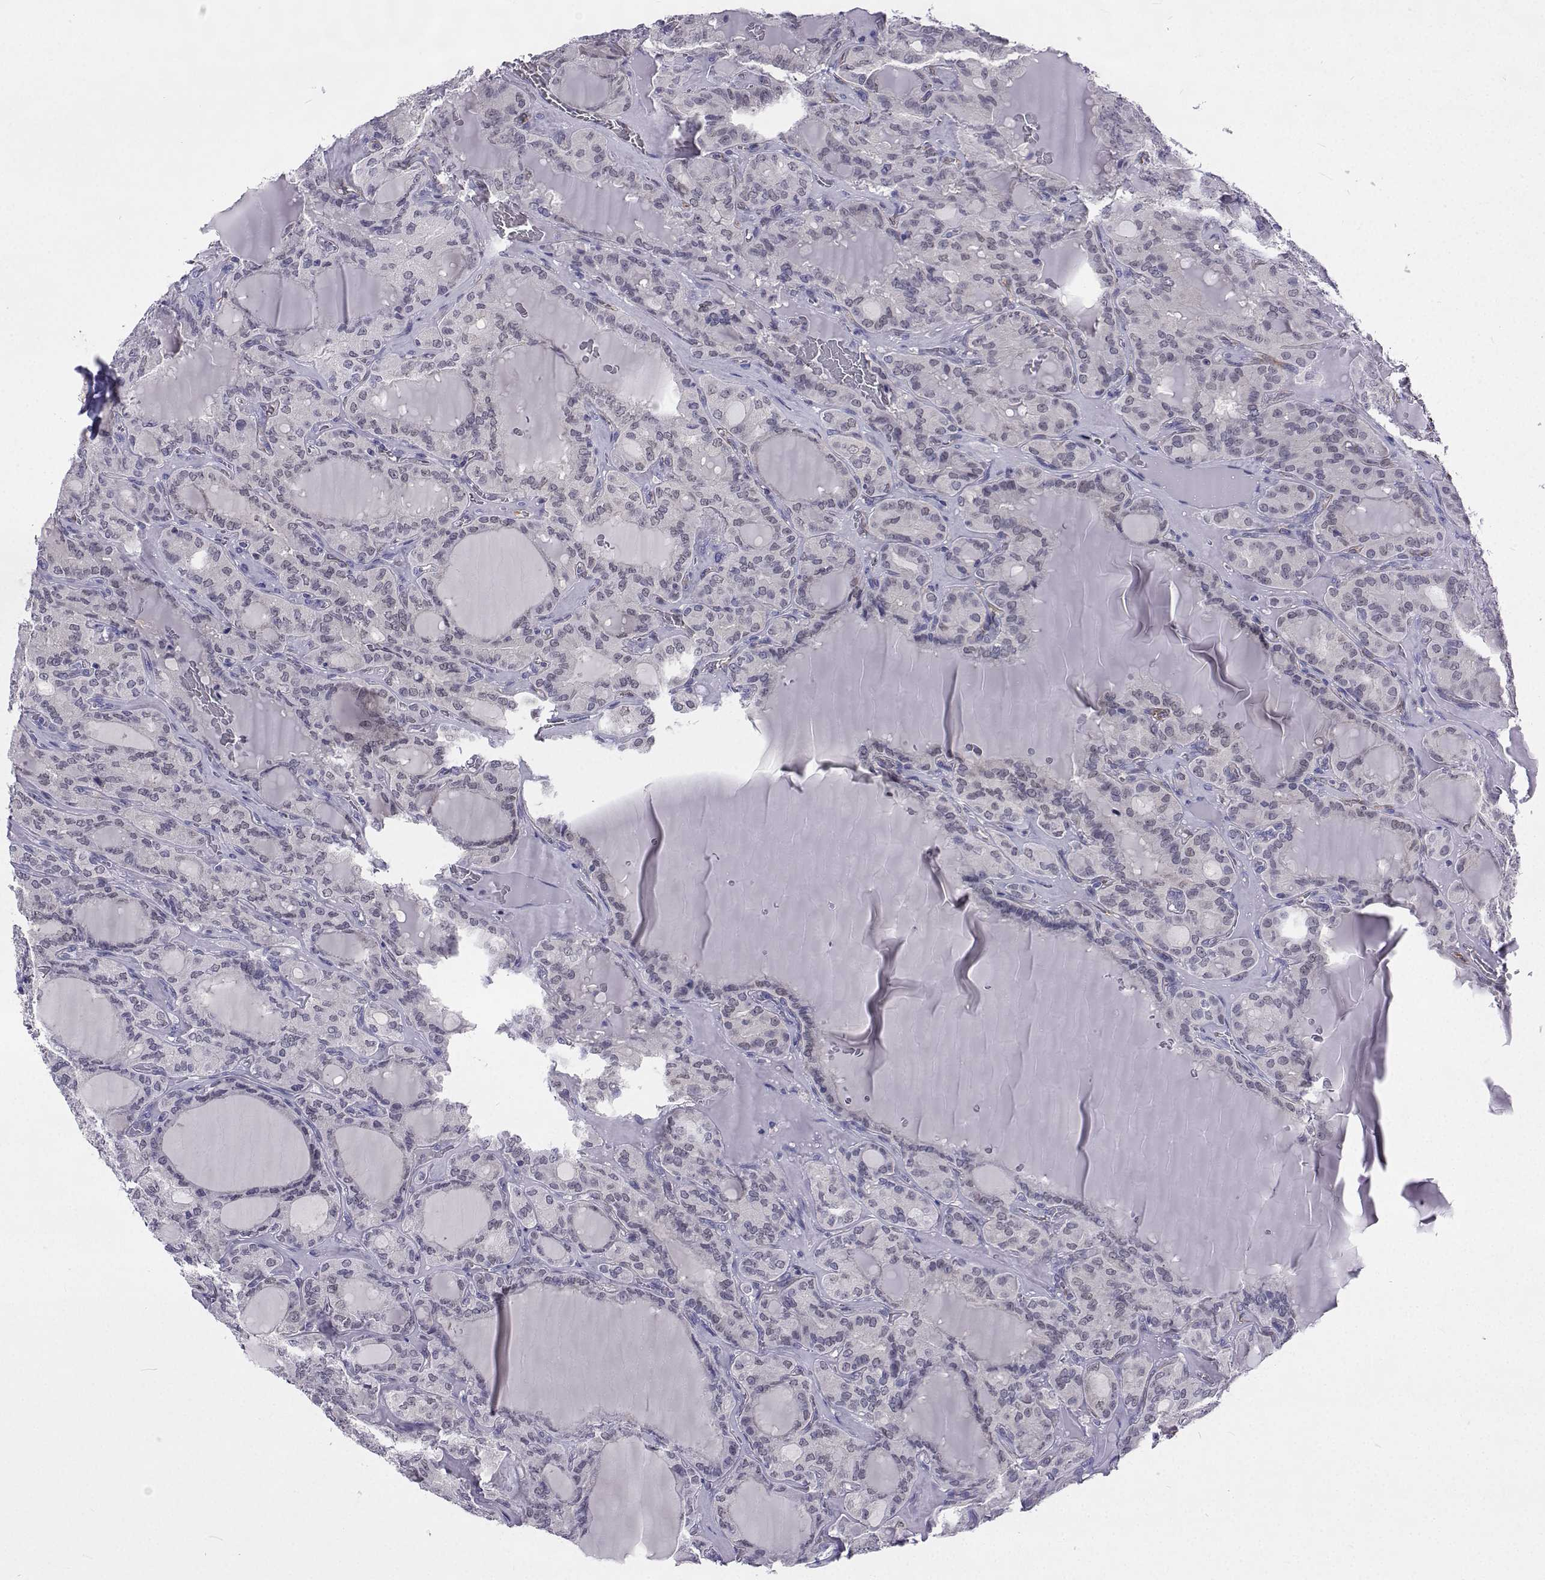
{"staining": {"intensity": "negative", "quantity": "none", "location": "none"}, "tissue": "thyroid cancer", "cell_type": "Tumor cells", "image_type": "cancer", "snomed": [{"axis": "morphology", "description": "Papillary adenocarcinoma, NOS"}, {"axis": "topography", "description": "Thyroid gland"}], "caption": "An image of thyroid papillary adenocarcinoma stained for a protein reveals no brown staining in tumor cells.", "gene": "GALM", "patient": {"sex": "male", "age": 87}}